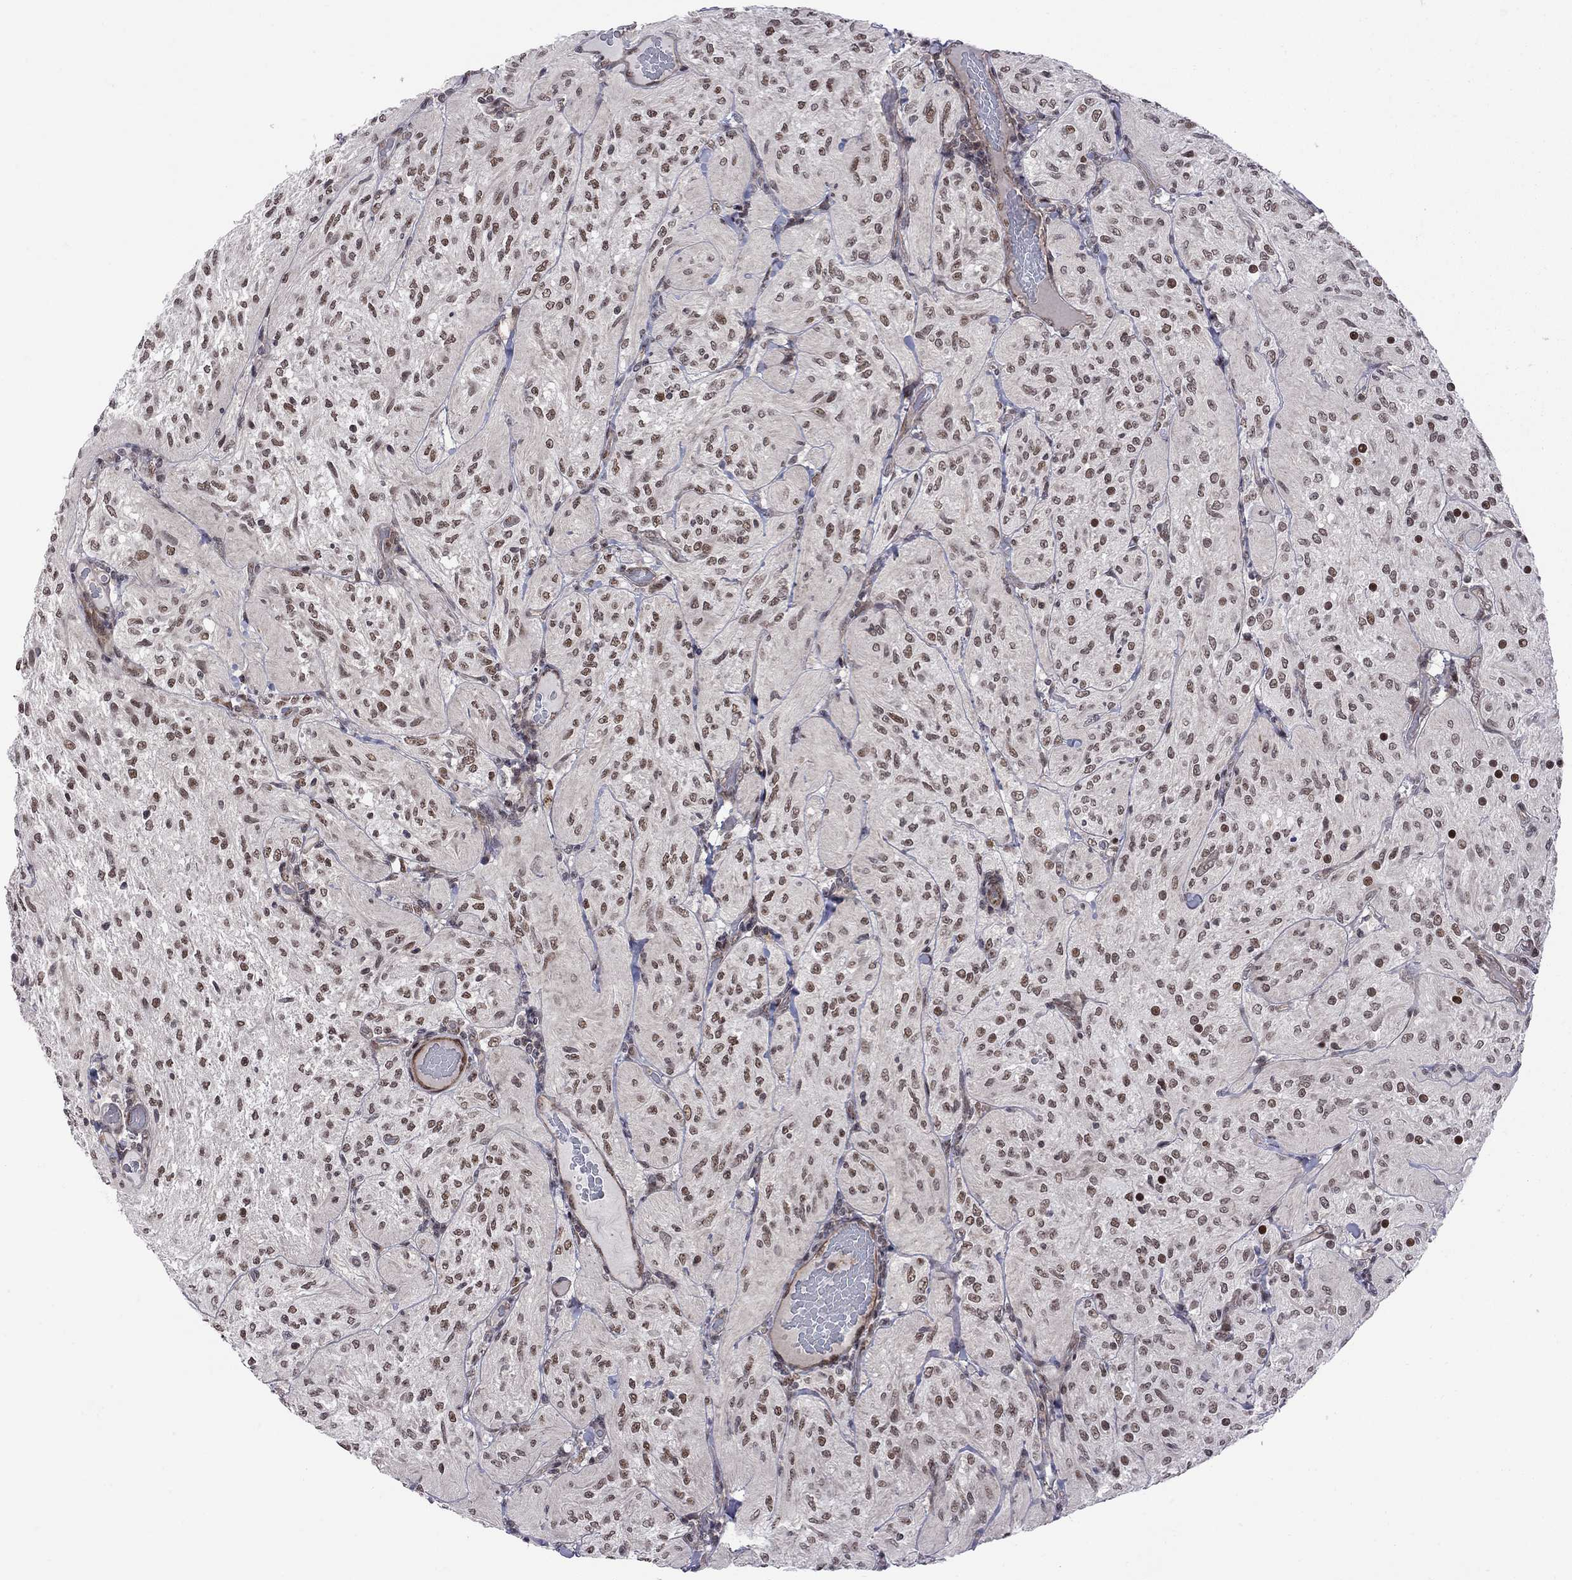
{"staining": {"intensity": "strong", "quantity": ">75%", "location": "nuclear"}, "tissue": "glioma", "cell_type": "Tumor cells", "image_type": "cancer", "snomed": [{"axis": "morphology", "description": "Glioma, malignant, Low grade"}, {"axis": "topography", "description": "Brain"}], "caption": "Brown immunohistochemical staining in malignant low-grade glioma reveals strong nuclear expression in approximately >75% of tumor cells.", "gene": "BRF1", "patient": {"sex": "male", "age": 3}}